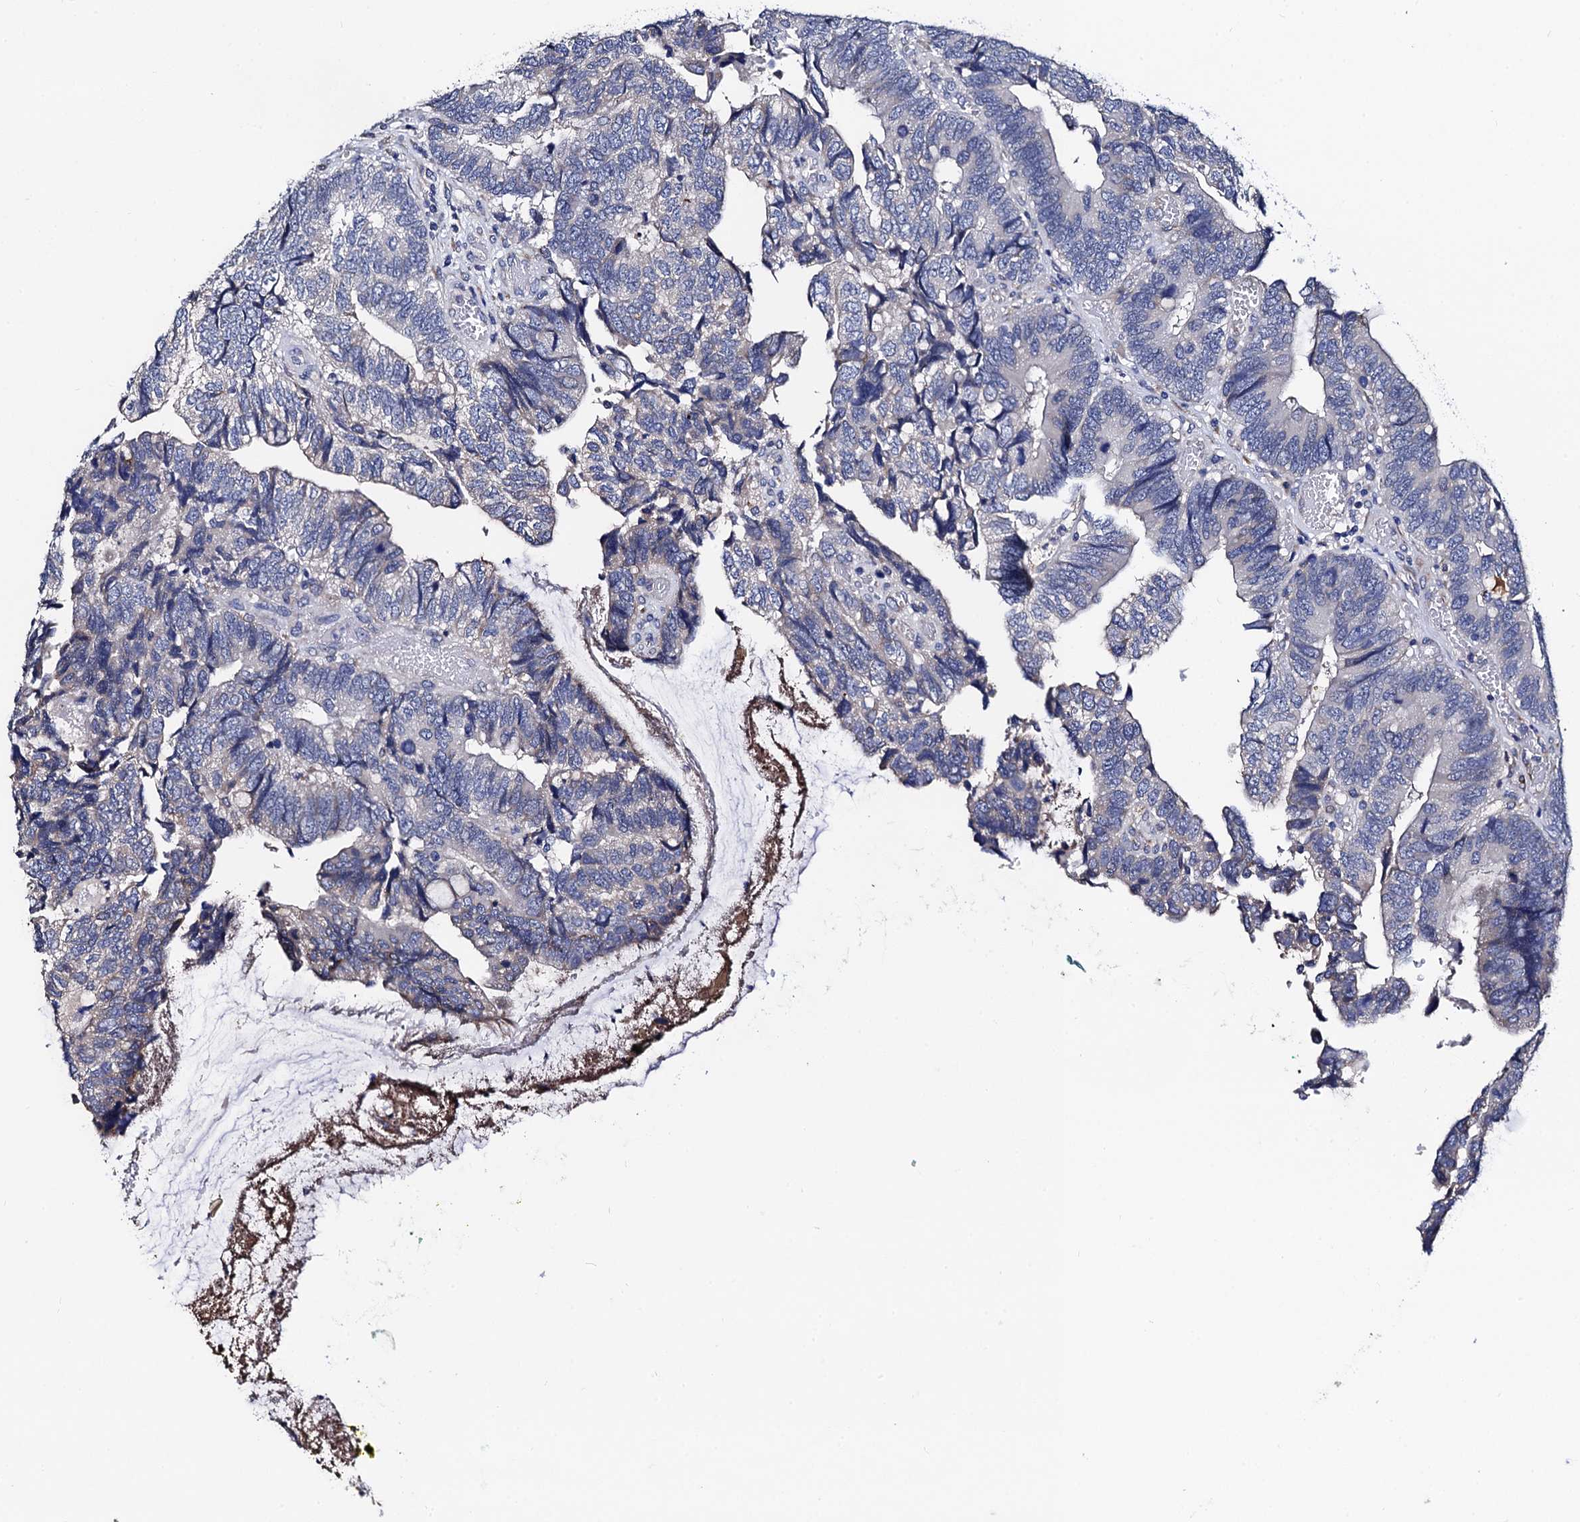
{"staining": {"intensity": "negative", "quantity": "none", "location": "none"}, "tissue": "colorectal cancer", "cell_type": "Tumor cells", "image_type": "cancer", "snomed": [{"axis": "morphology", "description": "Adenocarcinoma, NOS"}, {"axis": "topography", "description": "Colon"}], "caption": "Human colorectal cancer (adenocarcinoma) stained for a protein using immunohistochemistry (IHC) demonstrates no positivity in tumor cells.", "gene": "FREM3", "patient": {"sex": "female", "age": 67}}